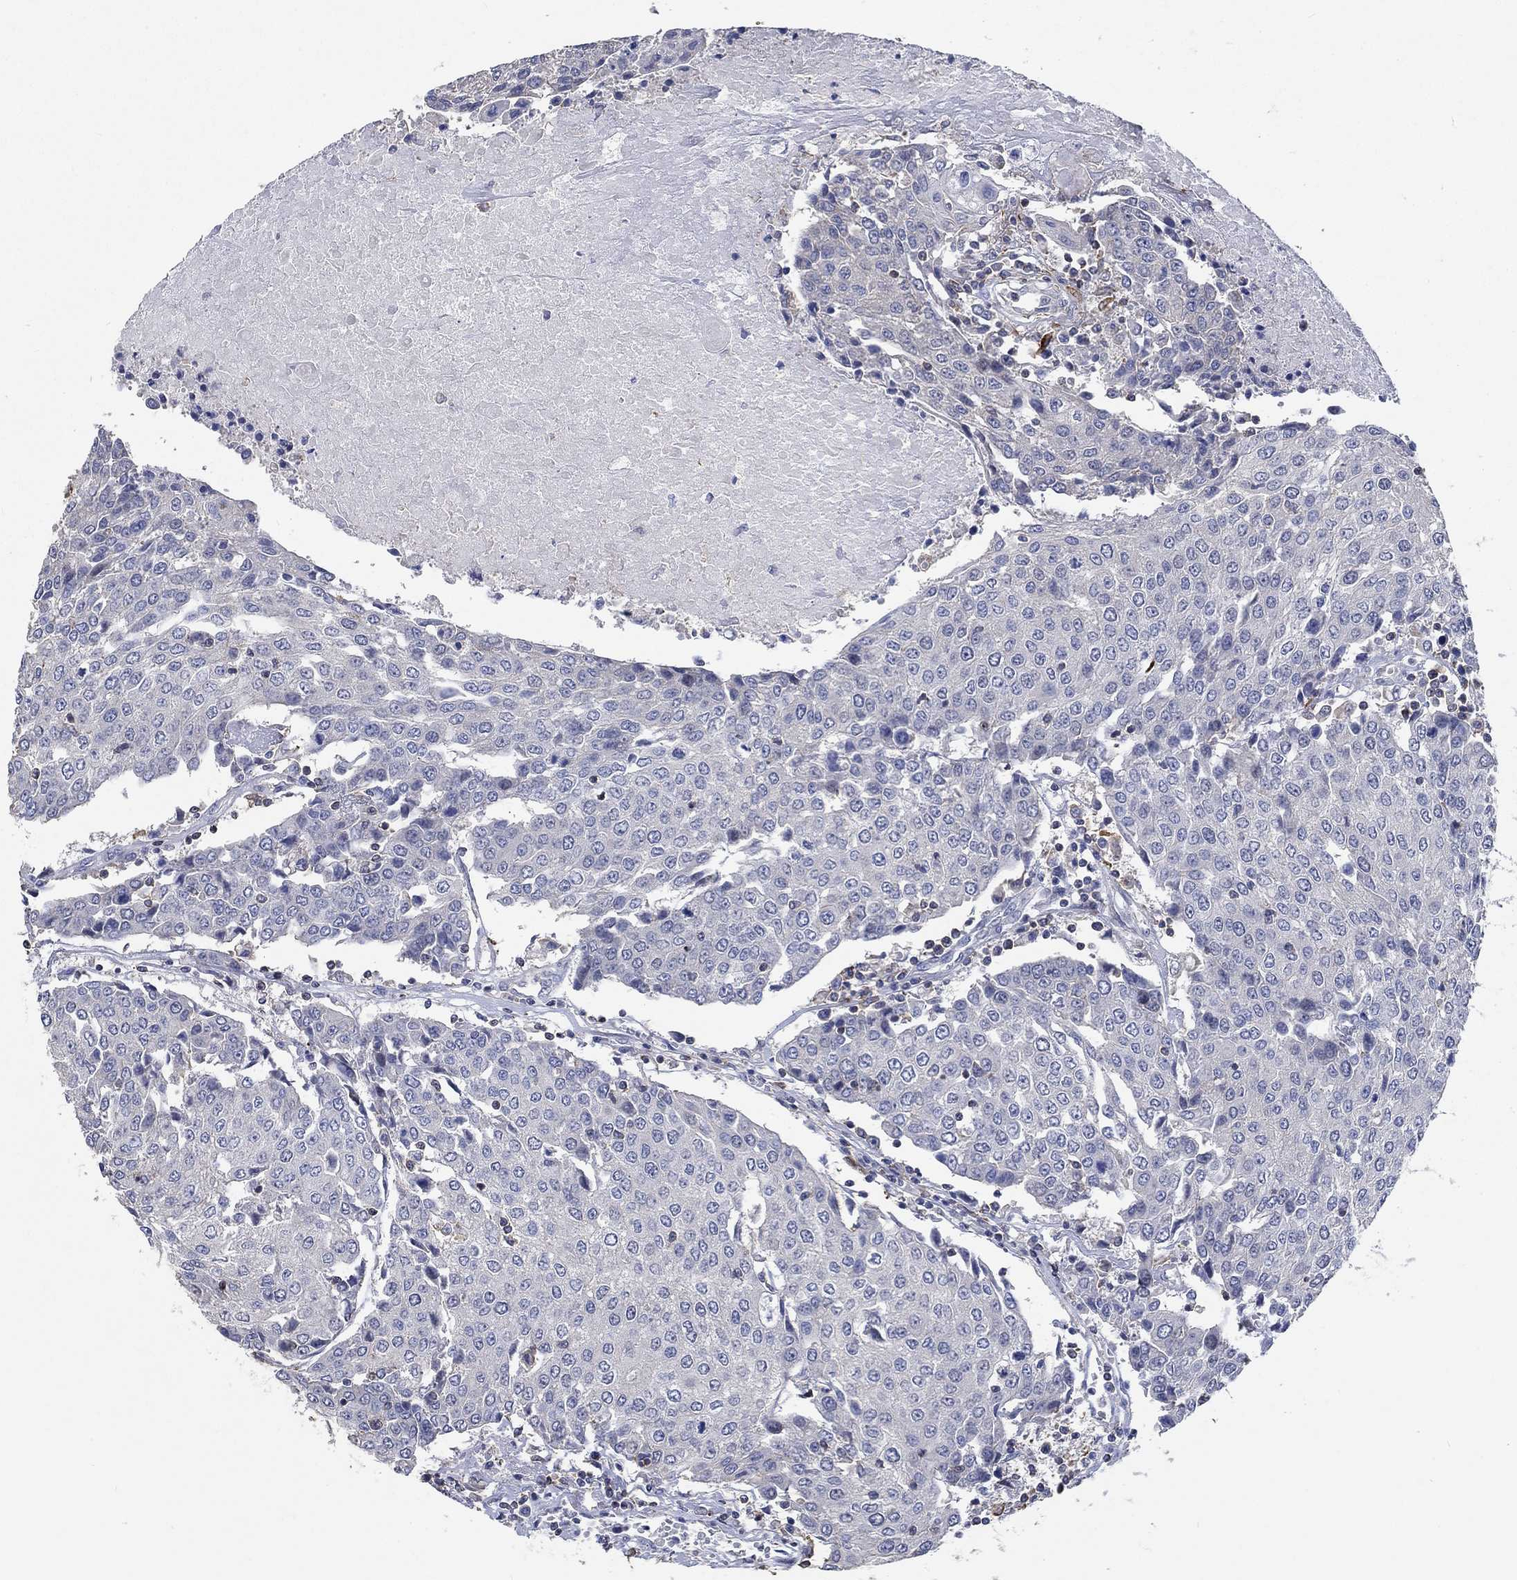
{"staining": {"intensity": "negative", "quantity": "none", "location": "none"}, "tissue": "urothelial cancer", "cell_type": "Tumor cells", "image_type": "cancer", "snomed": [{"axis": "morphology", "description": "Urothelial carcinoma, High grade"}, {"axis": "topography", "description": "Urinary bladder"}], "caption": "Urothelial cancer was stained to show a protein in brown. There is no significant positivity in tumor cells.", "gene": "TNFAIP8L3", "patient": {"sex": "female", "age": 85}}